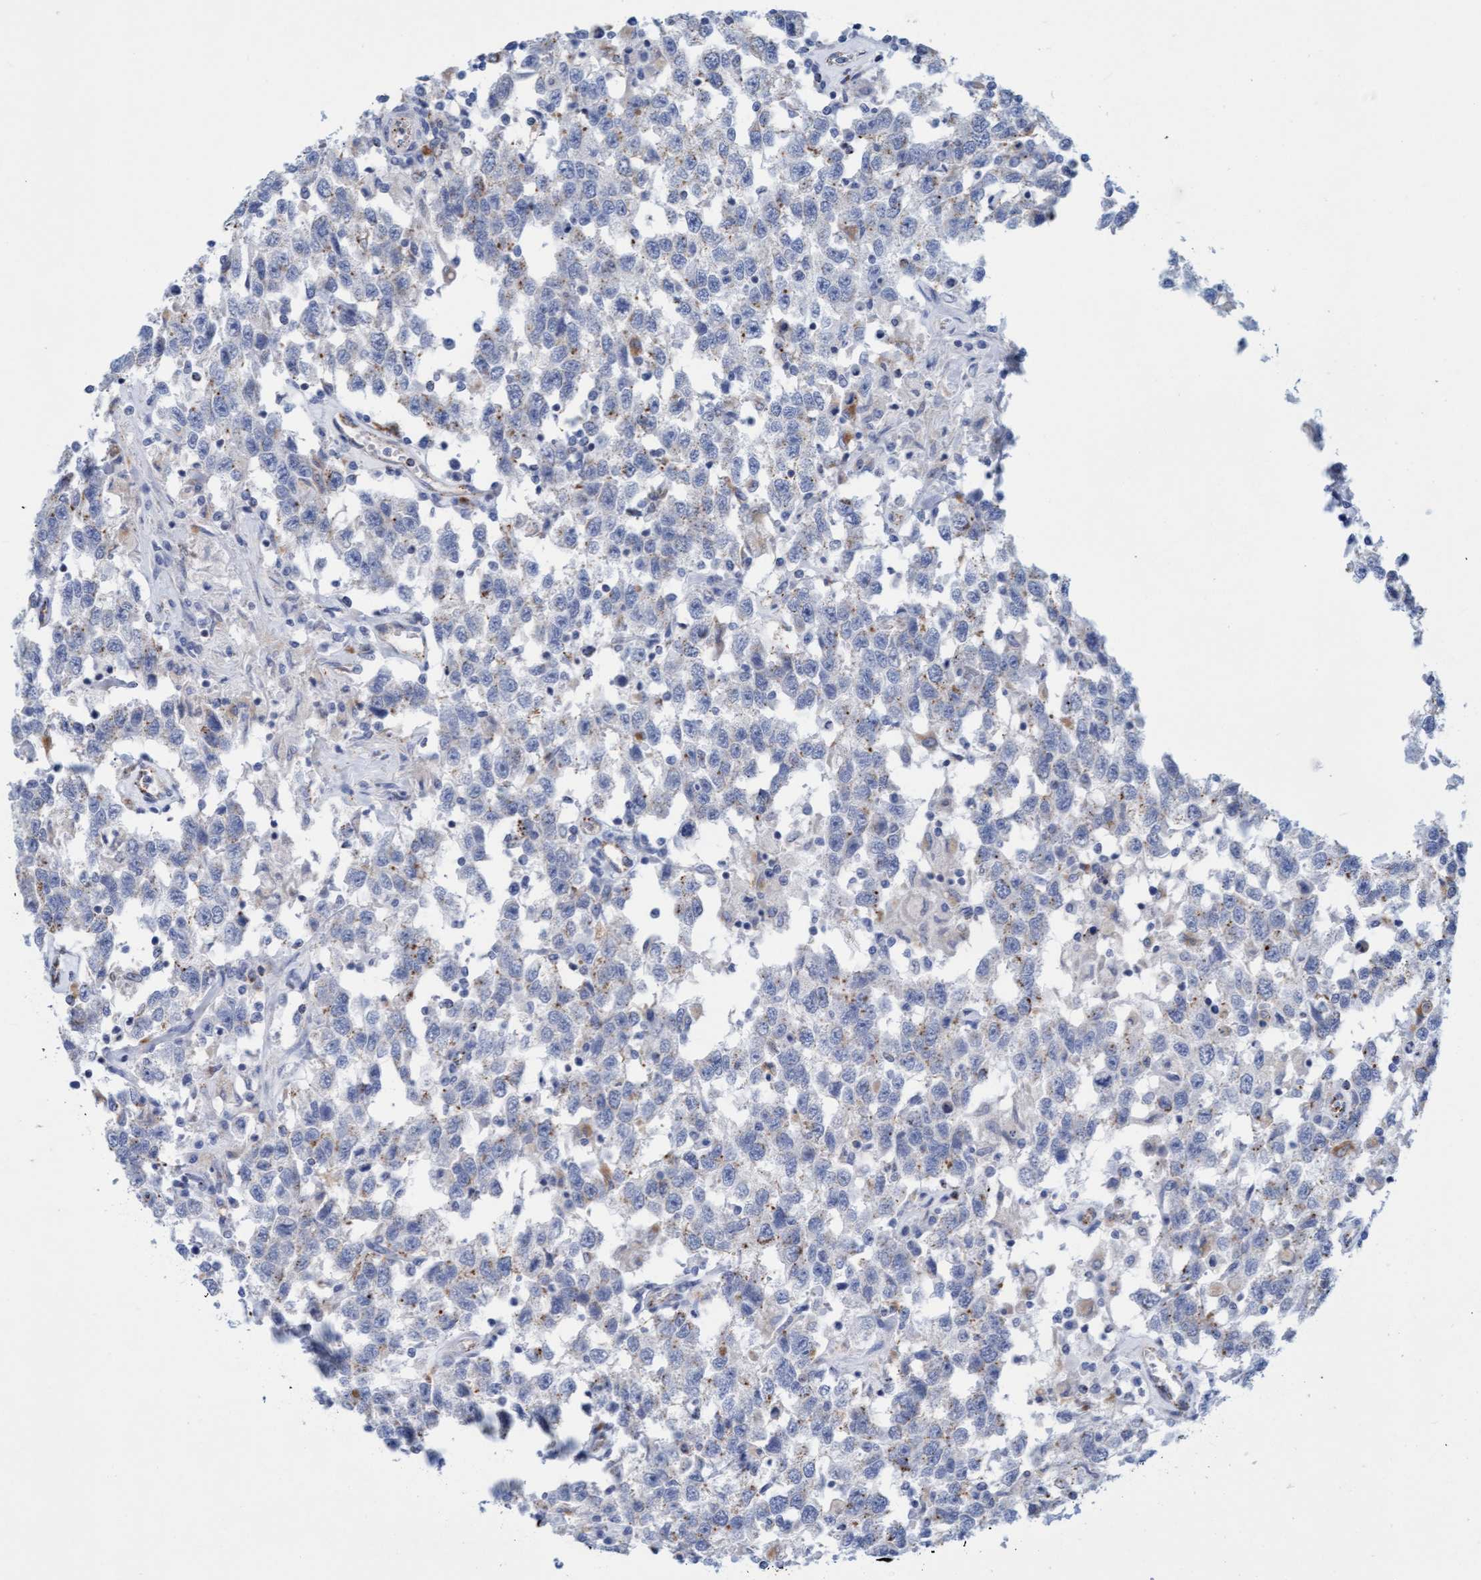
{"staining": {"intensity": "negative", "quantity": "none", "location": "none"}, "tissue": "testis cancer", "cell_type": "Tumor cells", "image_type": "cancer", "snomed": [{"axis": "morphology", "description": "Seminoma, NOS"}, {"axis": "topography", "description": "Testis"}], "caption": "An immunohistochemistry photomicrograph of testis cancer is shown. There is no staining in tumor cells of testis cancer.", "gene": "SGSH", "patient": {"sex": "male", "age": 41}}